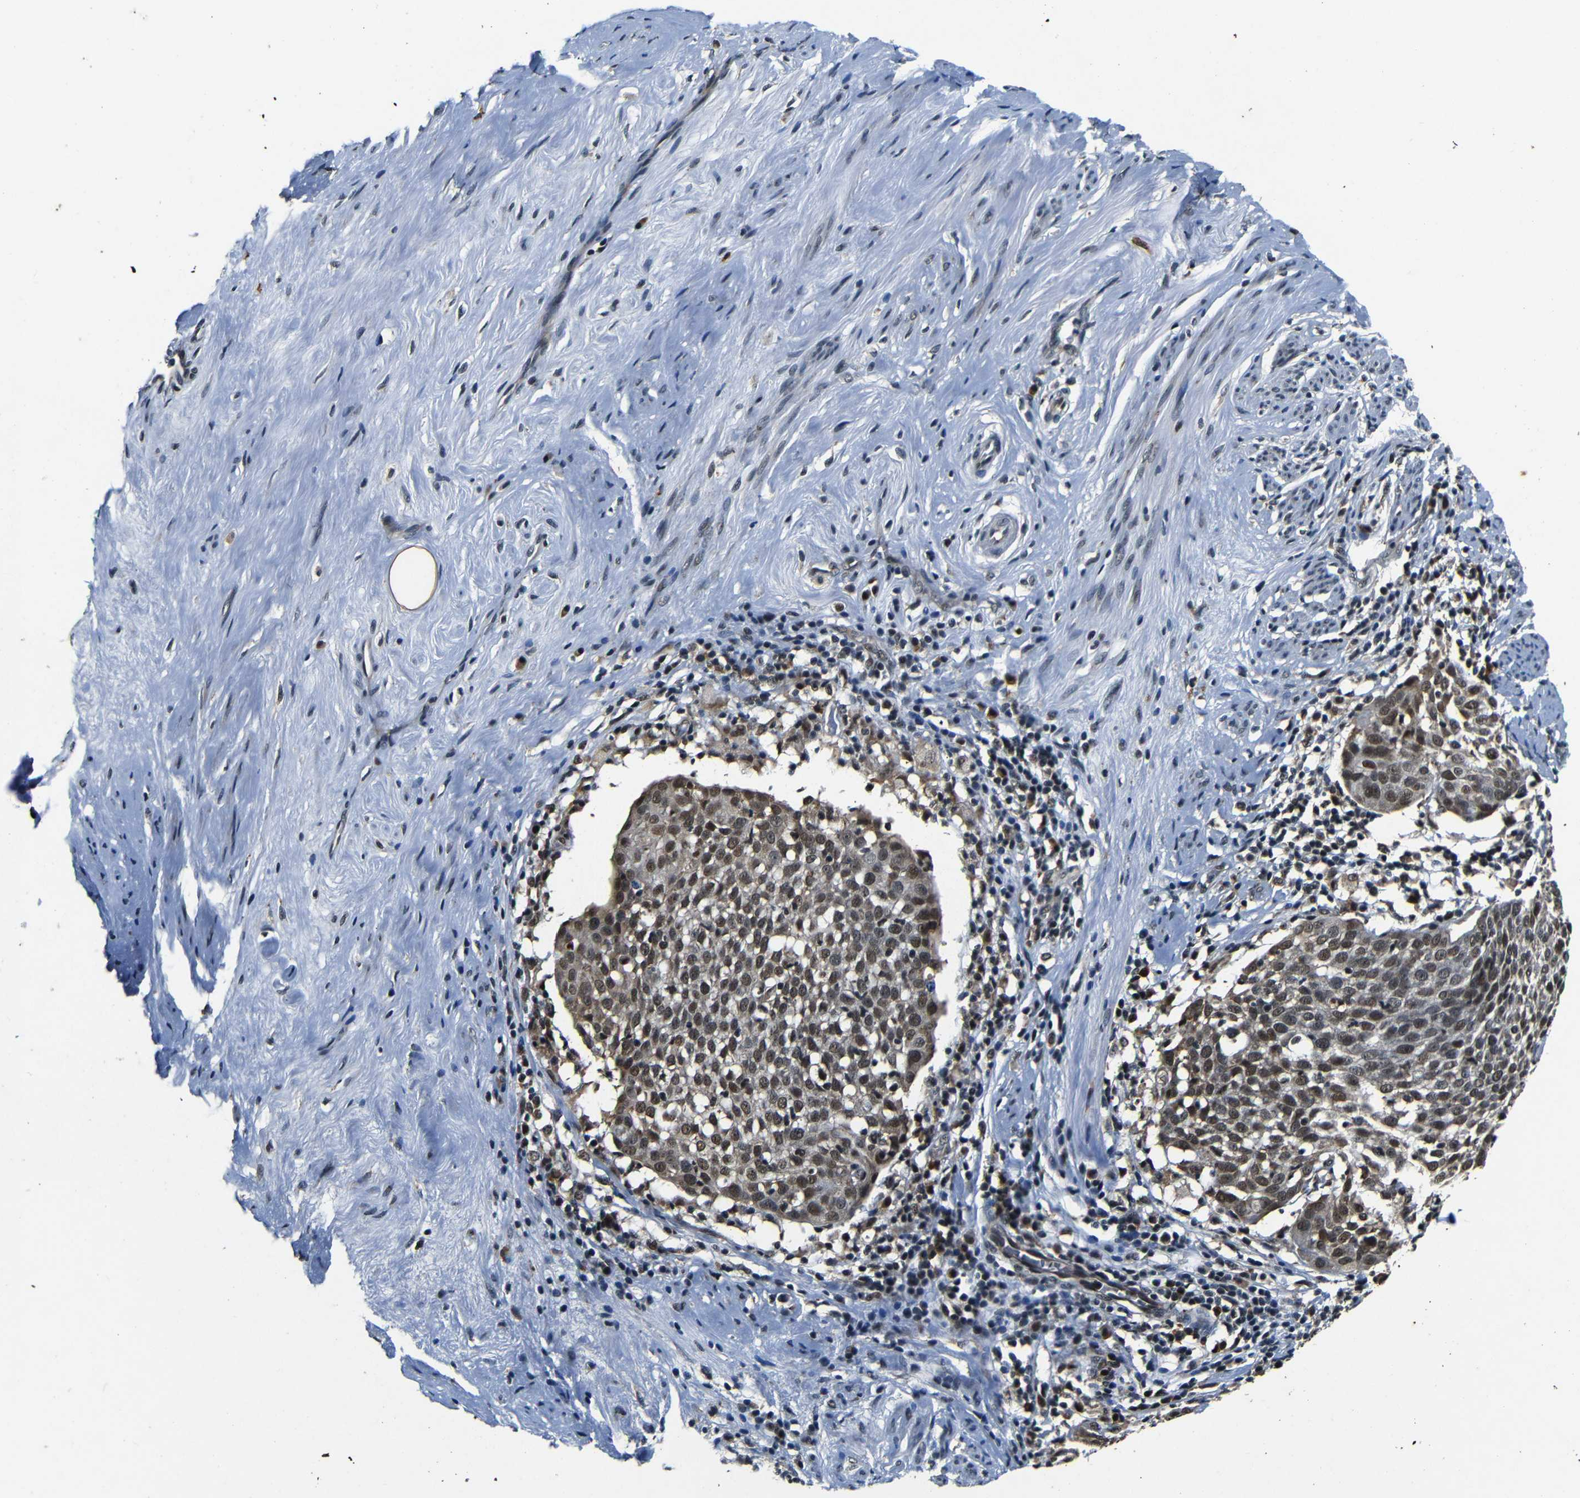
{"staining": {"intensity": "moderate", "quantity": ">75%", "location": "nuclear"}, "tissue": "cervical cancer", "cell_type": "Tumor cells", "image_type": "cancer", "snomed": [{"axis": "morphology", "description": "Squamous cell carcinoma, NOS"}, {"axis": "topography", "description": "Cervix"}], "caption": "Human cervical cancer (squamous cell carcinoma) stained with a protein marker shows moderate staining in tumor cells.", "gene": "FOXD4", "patient": {"sex": "female", "age": 51}}